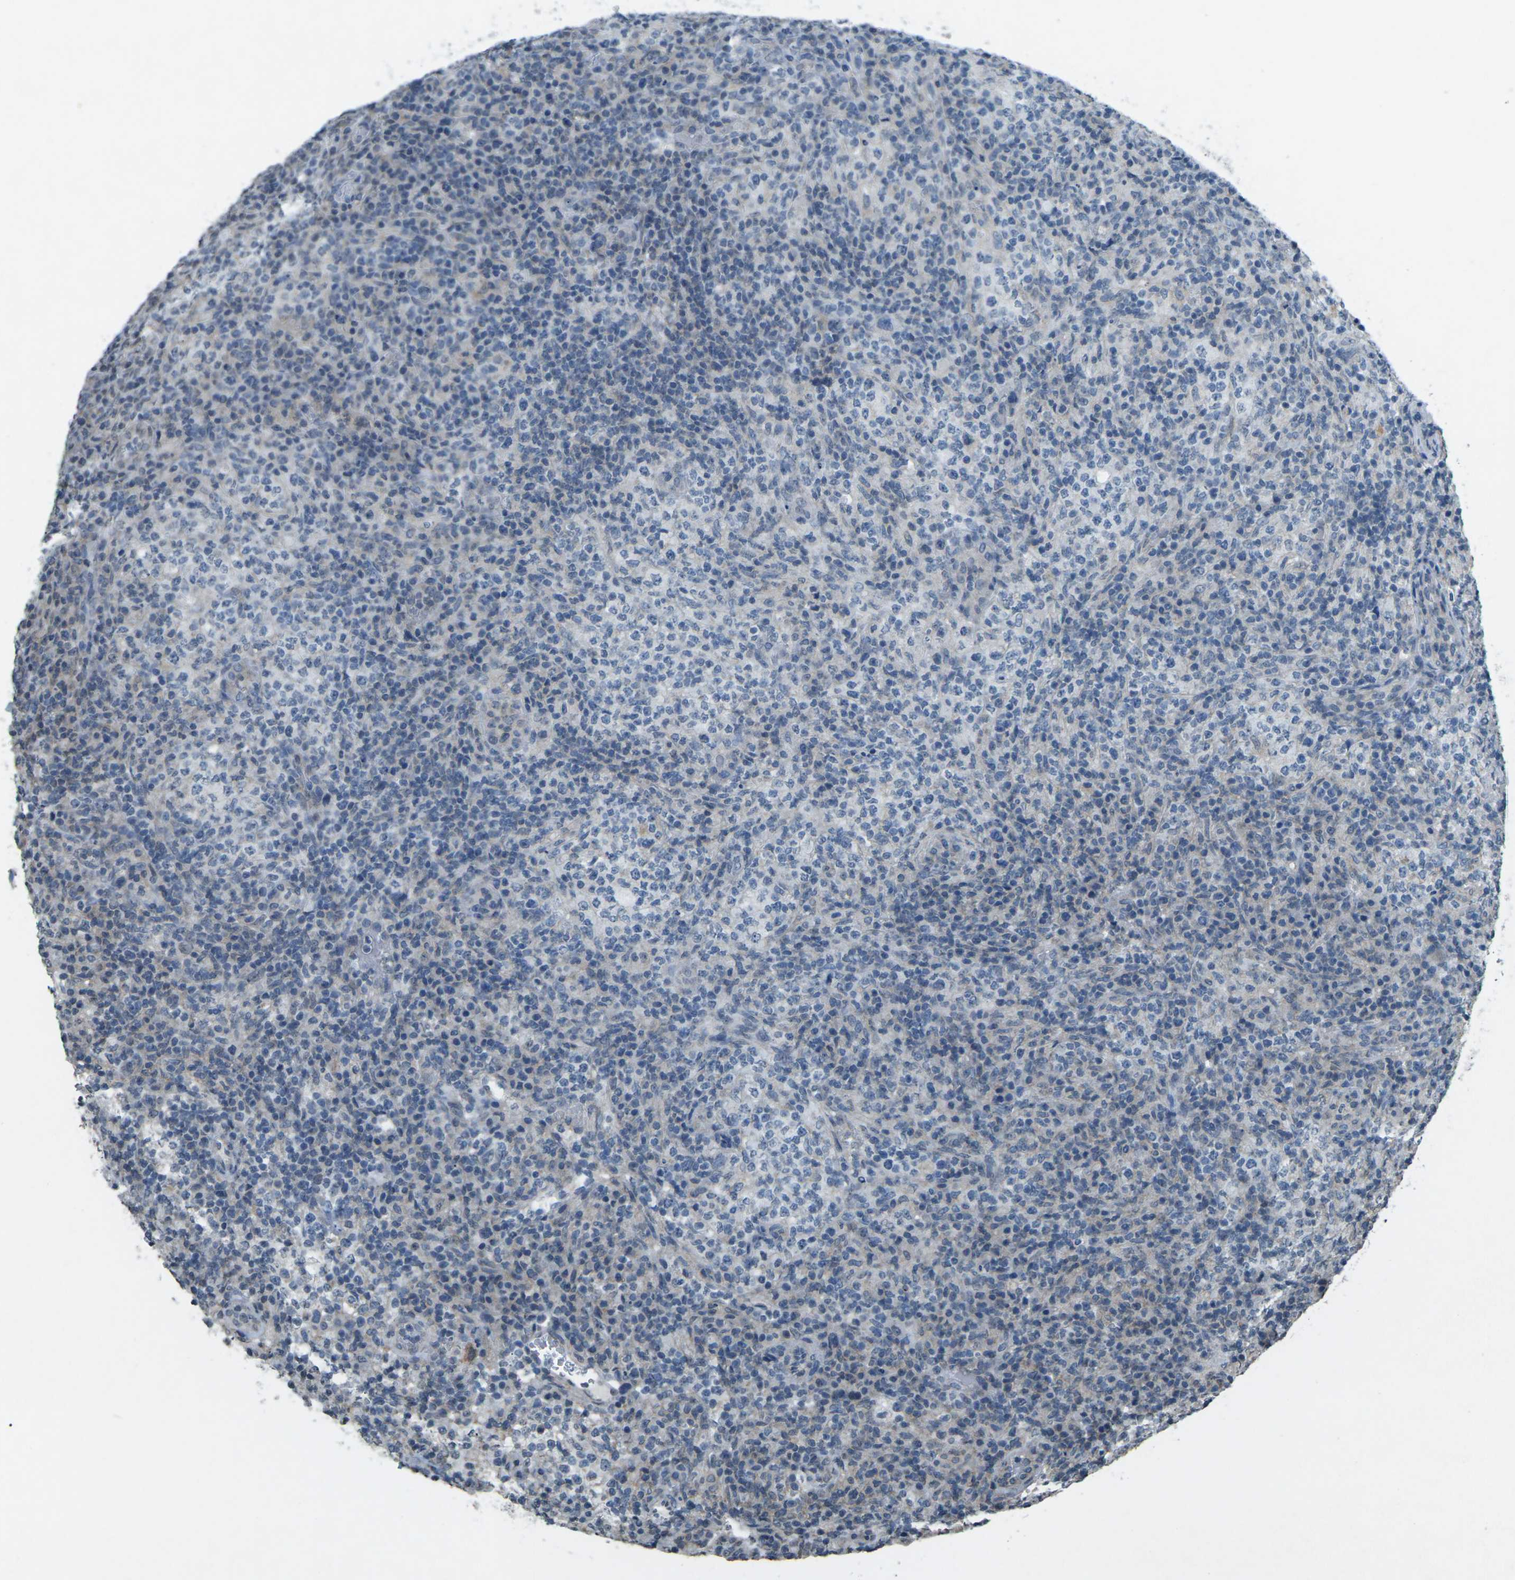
{"staining": {"intensity": "negative", "quantity": "none", "location": "none"}, "tissue": "lymphoma", "cell_type": "Tumor cells", "image_type": "cancer", "snomed": [{"axis": "morphology", "description": "Malignant lymphoma, non-Hodgkin's type, High grade"}, {"axis": "topography", "description": "Lymph node"}], "caption": "Tumor cells show no significant staining in malignant lymphoma, non-Hodgkin's type (high-grade).", "gene": "TFR2", "patient": {"sex": "female", "age": 76}}